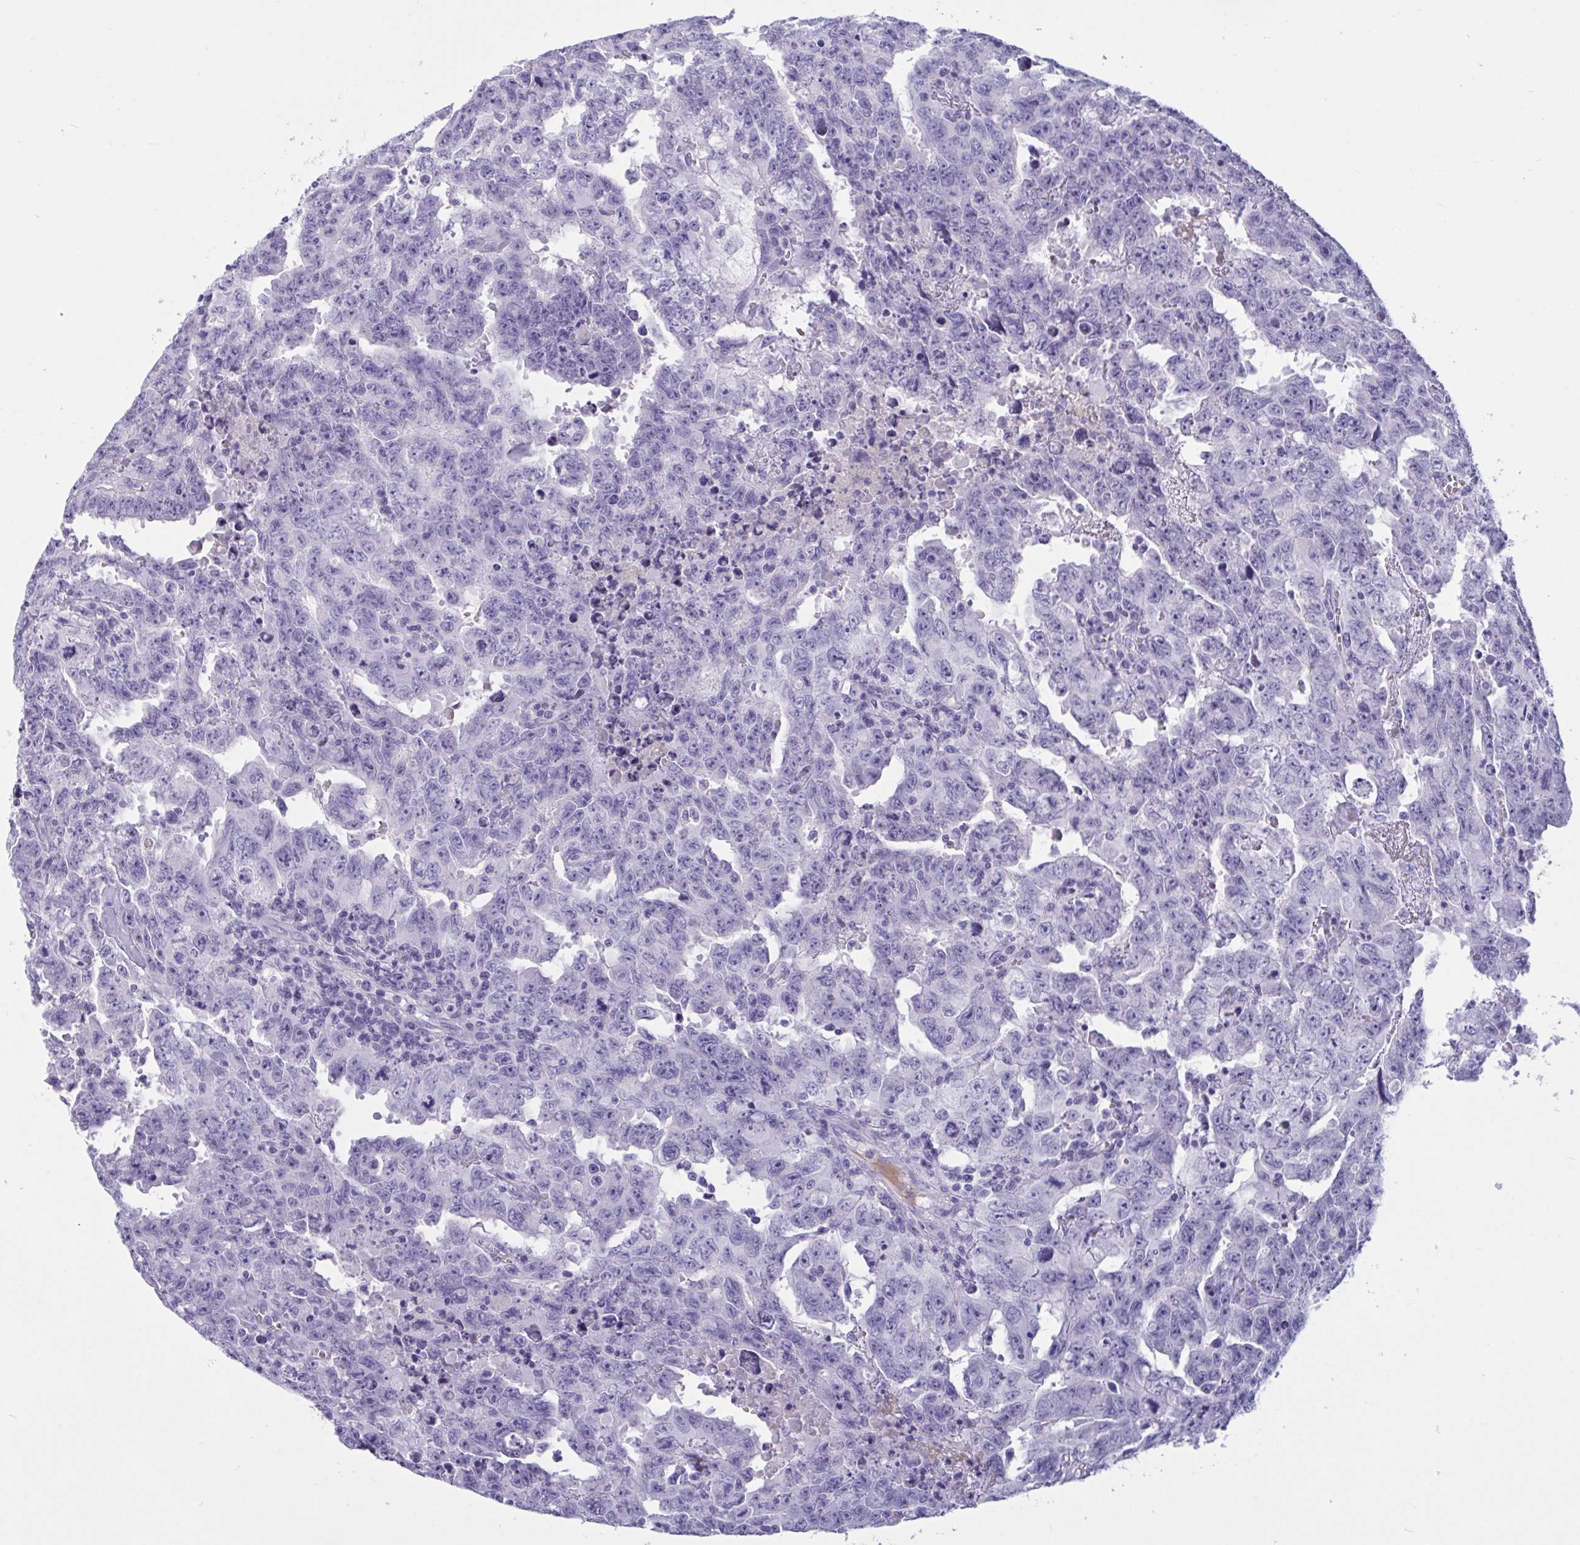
{"staining": {"intensity": "negative", "quantity": "none", "location": "none"}, "tissue": "testis cancer", "cell_type": "Tumor cells", "image_type": "cancer", "snomed": [{"axis": "morphology", "description": "Carcinoma, Embryonal, NOS"}, {"axis": "topography", "description": "Testis"}], "caption": "Tumor cells show no significant protein positivity in testis cancer. (DAB (3,3'-diaminobenzidine) immunohistochemistry (IHC) with hematoxylin counter stain).", "gene": "OXLD1", "patient": {"sex": "male", "age": 24}}